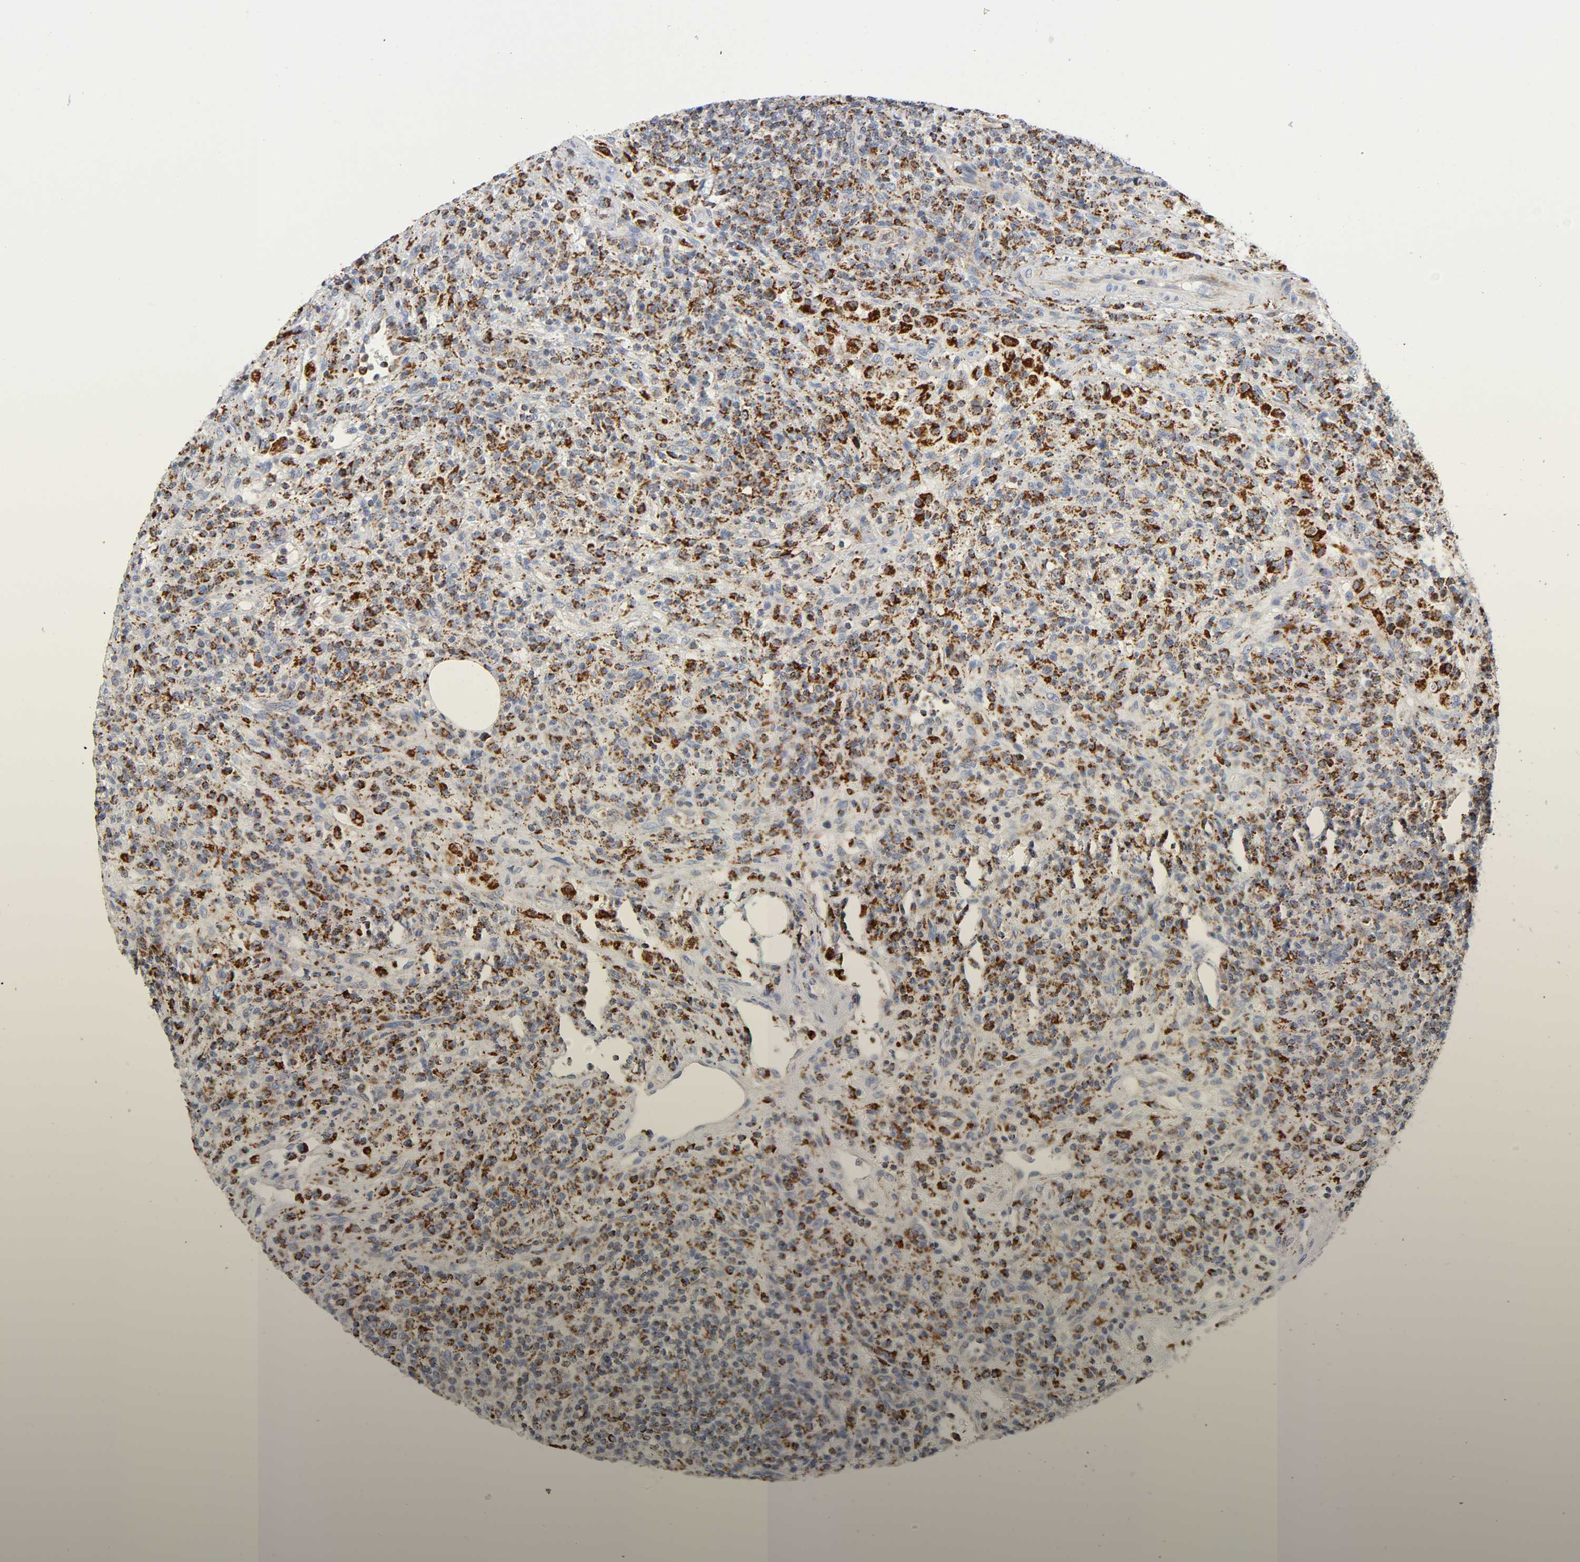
{"staining": {"intensity": "strong", "quantity": ">75%", "location": "cytoplasmic/membranous"}, "tissue": "lymphoma", "cell_type": "Tumor cells", "image_type": "cancer", "snomed": [{"axis": "morphology", "description": "Hodgkin's disease, NOS"}, {"axis": "topography", "description": "Lymph node"}], "caption": "Human lymphoma stained with a protein marker demonstrates strong staining in tumor cells.", "gene": "BAK1", "patient": {"sex": "male", "age": 65}}